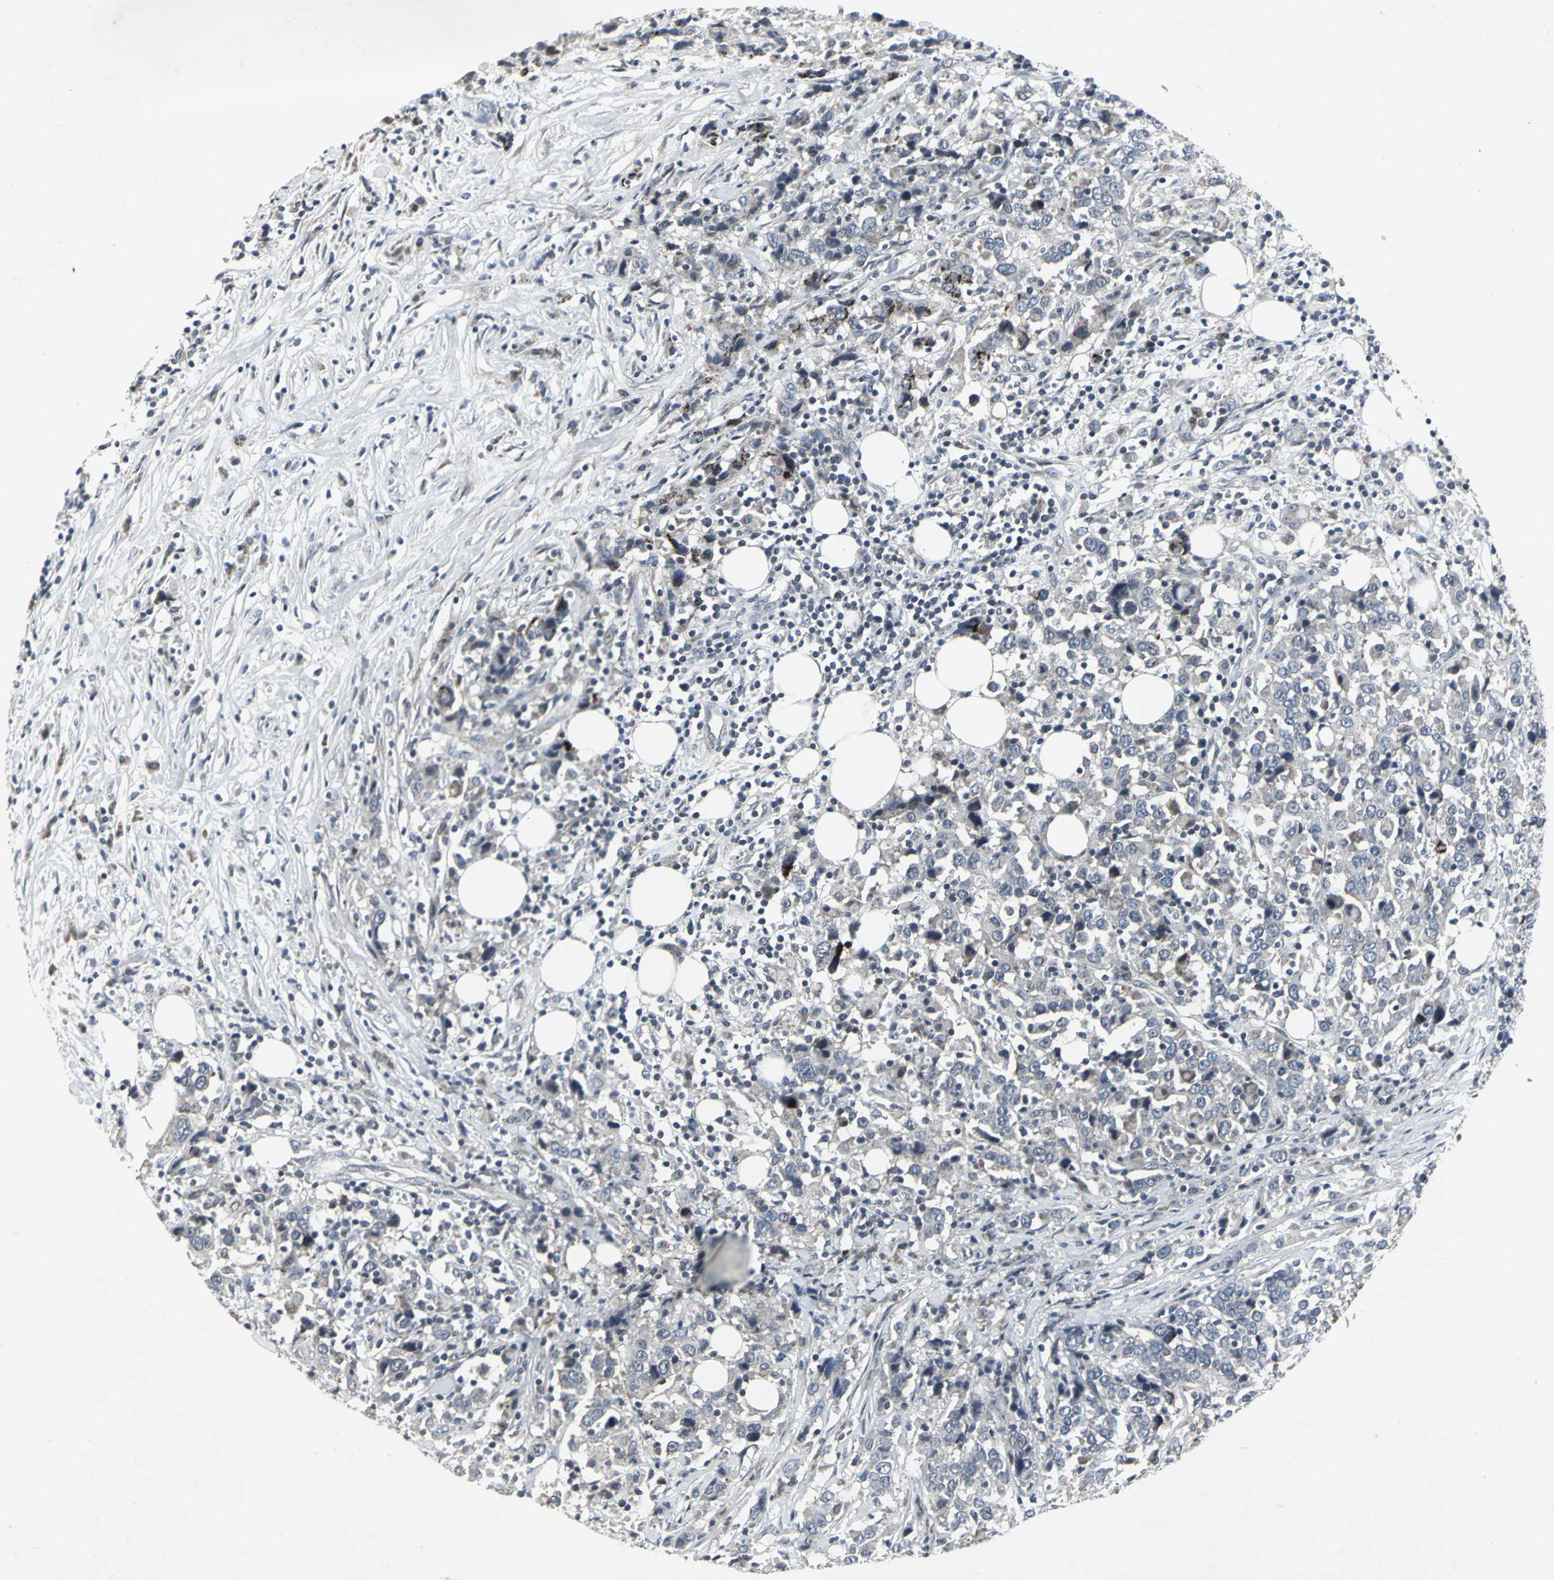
{"staining": {"intensity": "weak", "quantity": "<25%", "location": "cytoplasmic/membranous"}, "tissue": "urothelial cancer", "cell_type": "Tumor cells", "image_type": "cancer", "snomed": [{"axis": "morphology", "description": "Urothelial carcinoma, High grade"}, {"axis": "topography", "description": "Urinary bladder"}], "caption": "The IHC image has no significant expression in tumor cells of urothelial cancer tissue.", "gene": "BMP4", "patient": {"sex": "male", "age": 61}}